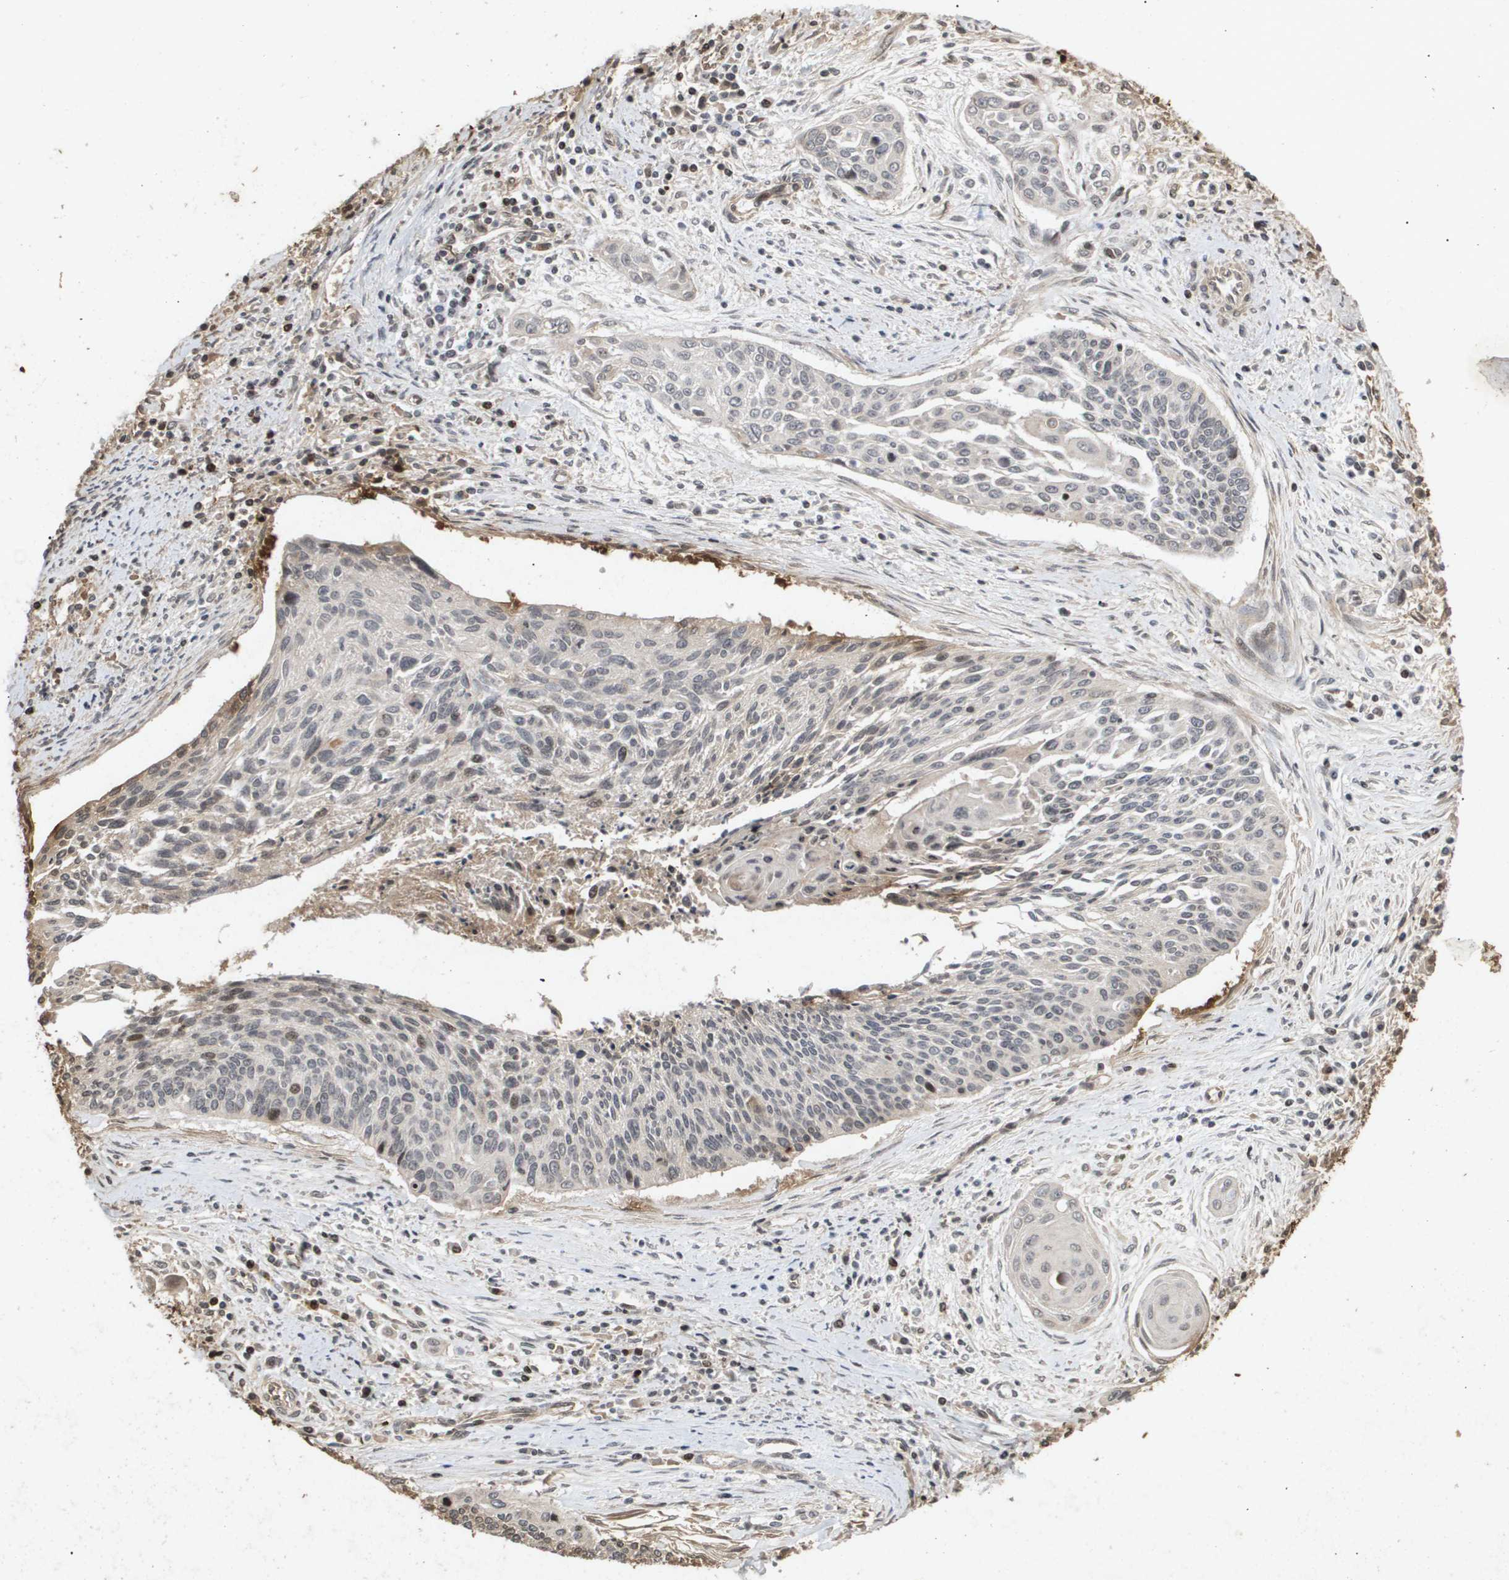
{"staining": {"intensity": "moderate", "quantity": "<25%", "location": "cytoplasmic/membranous,nuclear"}, "tissue": "cervical cancer", "cell_type": "Tumor cells", "image_type": "cancer", "snomed": [{"axis": "morphology", "description": "Squamous cell carcinoma, NOS"}, {"axis": "topography", "description": "Cervix"}], "caption": "Approximately <25% of tumor cells in human cervical cancer reveal moderate cytoplasmic/membranous and nuclear protein expression as visualized by brown immunohistochemical staining.", "gene": "HSPA6", "patient": {"sex": "female", "age": 55}}